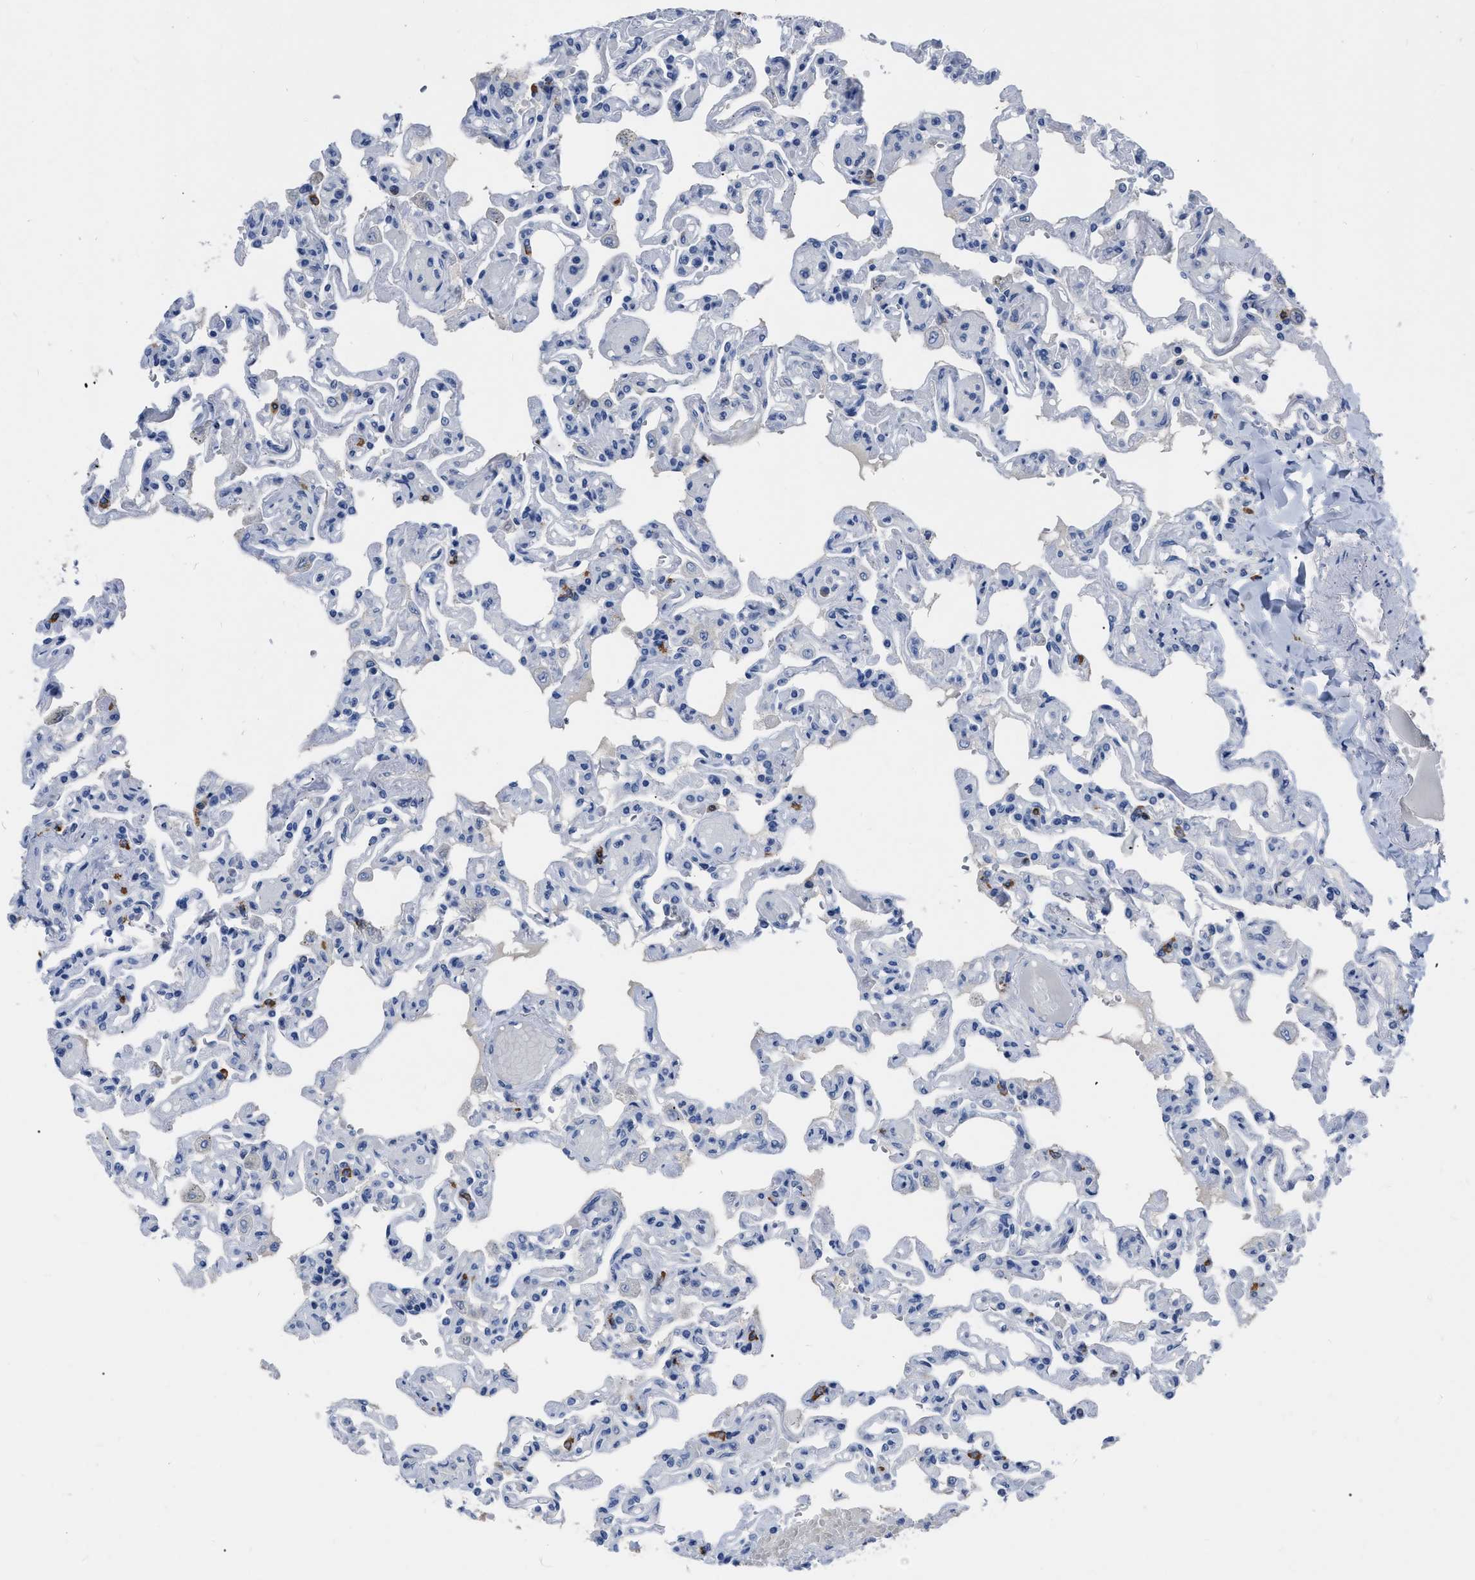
{"staining": {"intensity": "negative", "quantity": "none", "location": "none"}, "tissue": "lung", "cell_type": "Alveolar cells", "image_type": "normal", "snomed": [{"axis": "morphology", "description": "Normal tissue, NOS"}, {"axis": "topography", "description": "Lung"}], "caption": "The immunohistochemistry (IHC) micrograph has no significant positivity in alveolar cells of lung.", "gene": "HABP2", "patient": {"sex": "male", "age": 21}}